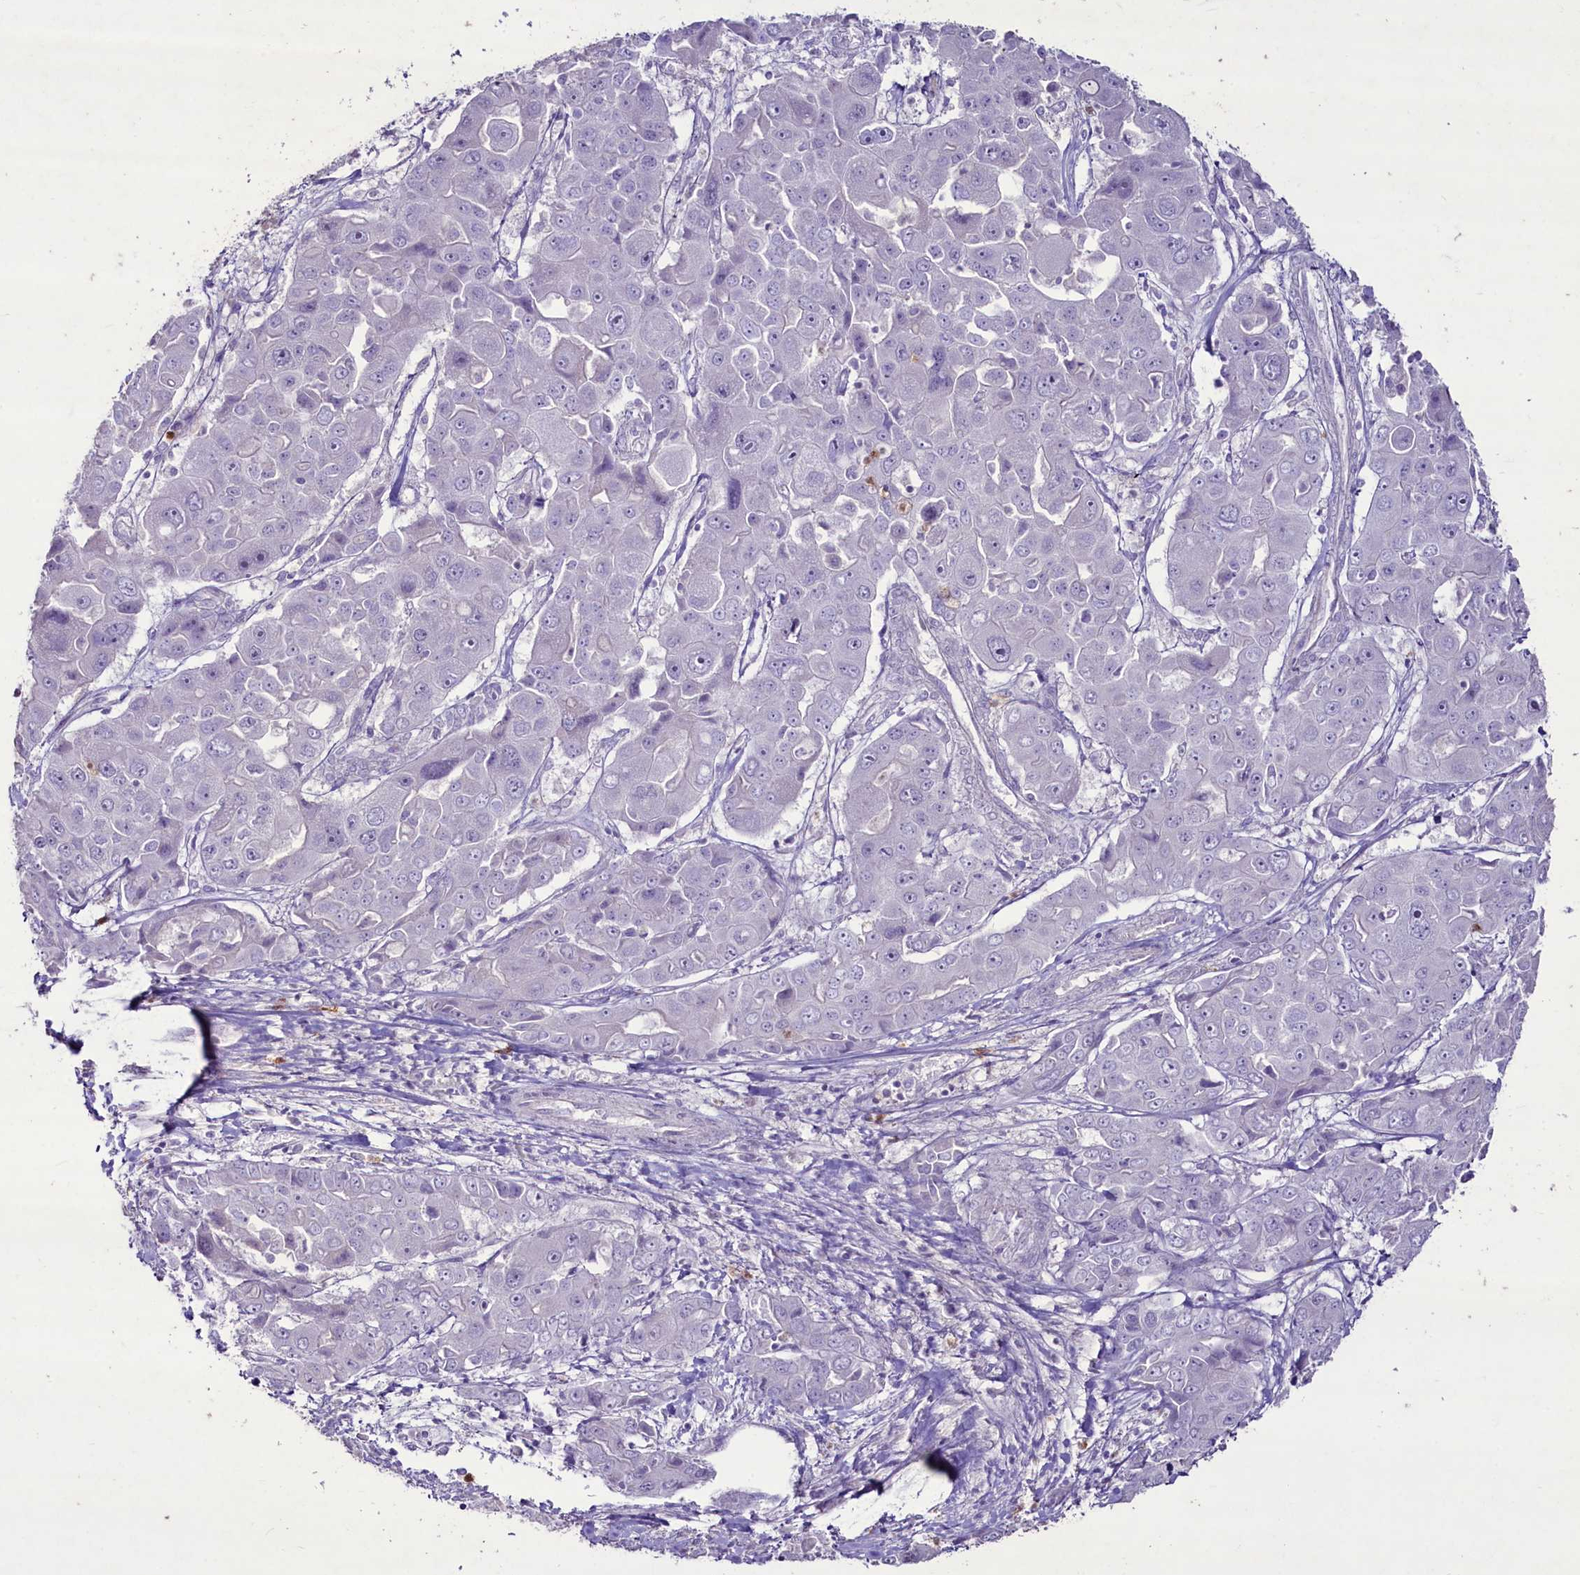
{"staining": {"intensity": "negative", "quantity": "none", "location": "none"}, "tissue": "liver cancer", "cell_type": "Tumor cells", "image_type": "cancer", "snomed": [{"axis": "morphology", "description": "Cholangiocarcinoma"}, {"axis": "topography", "description": "Liver"}], "caption": "Immunohistochemistry (IHC) of liver cholangiocarcinoma exhibits no expression in tumor cells.", "gene": "FAM209B", "patient": {"sex": "male", "age": 67}}